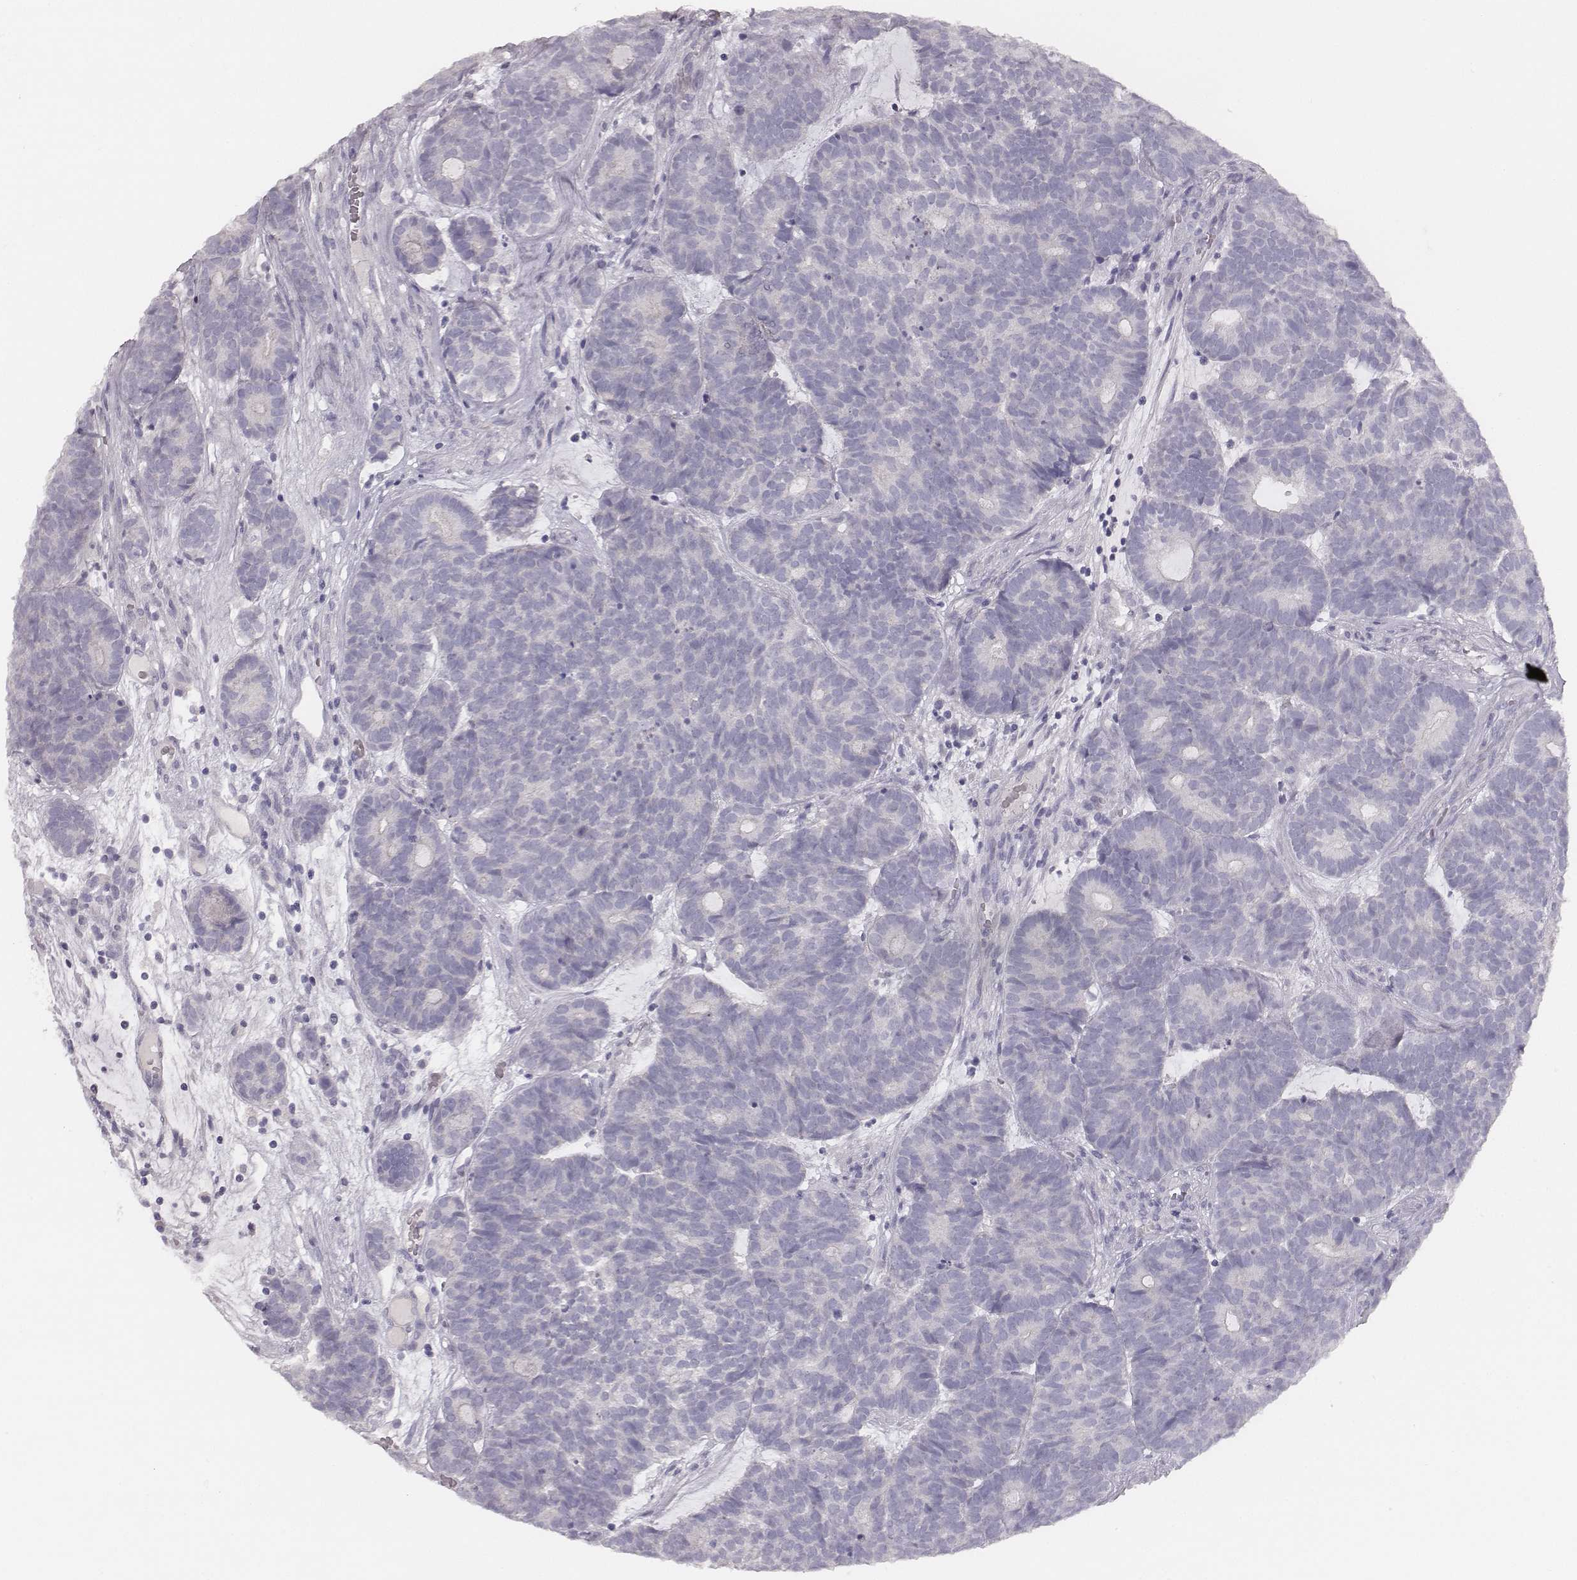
{"staining": {"intensity": "negative", "quantity": "none", "location": "none"}, "tissue": "head and neck cancer", "cell_type": "Tumor cells", "image_type": "cancer", "snomed": [{"axis": "morphology", "description": "Adenocarcinoma, NOS"}, {"axis": "topography", "description": "Head-Neck"}], "caption": "Head and neck cancer (adenocarcinoma) stained for a protein using immunohistochemistry reveals no expression tumor cells.", "gene": "MYH6", "patient": {"sex": "female", "age": 81}}